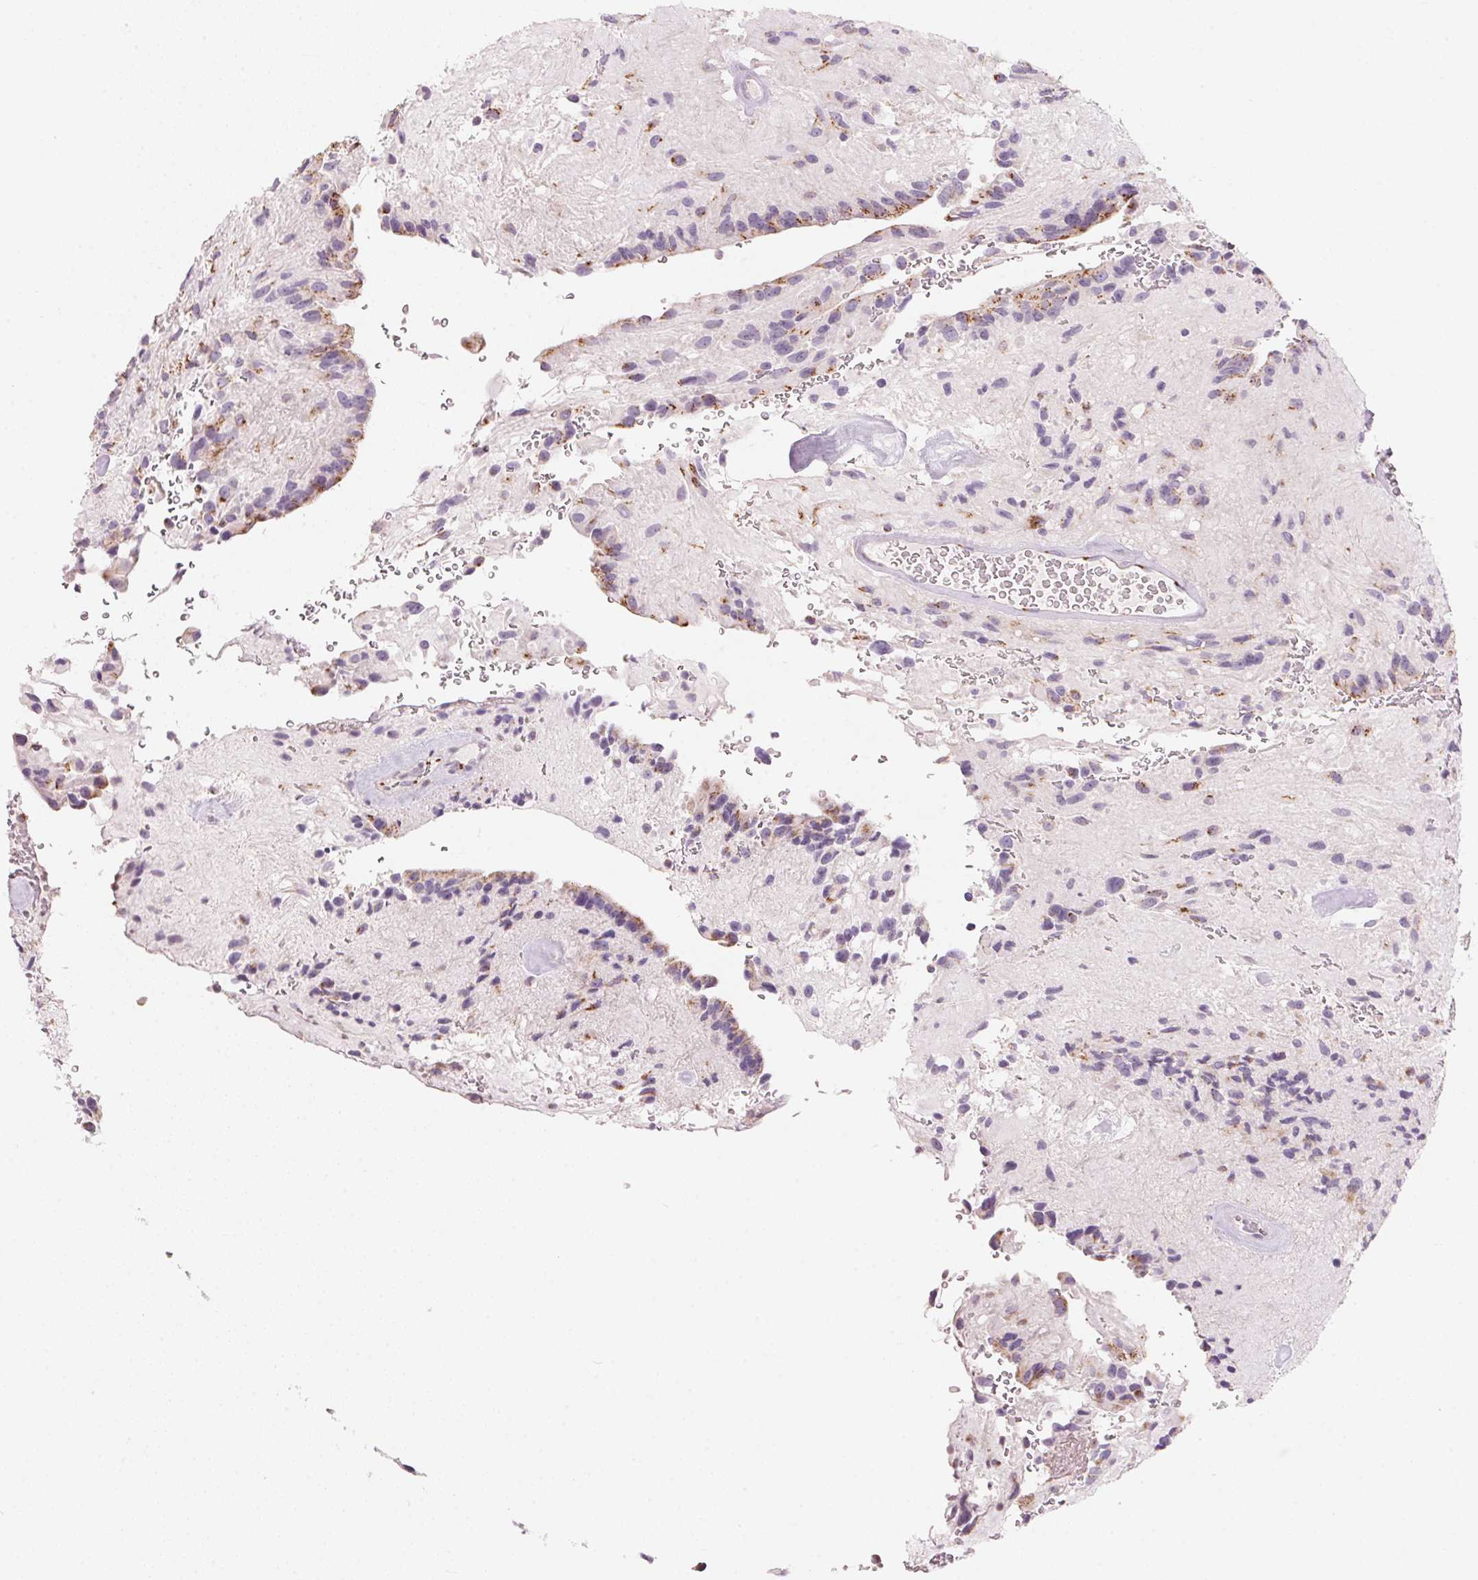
{"staining": {"intensity": "weak", "quantity": "25%-75%", "location": "cytoplasmic/membranous"}, "tissue": "glioma", "cell_type": "Tumor cells", "image_type": "cancer", "snomed": [{"axis": "morphology", "description": "Glioma, malignant, Low grade"}, {"axis": "topography", "description": "Brain"}], "caption": "Protein positivity by immunohistochemistry displays weak cytoplasmic/membranous staining in about 25%-75% of tumor cells in malignant glioma (low-grade). (IHC, brightfield microscopy, high magnification).", "gene": "DRAM2", "patient": {"sex": "male", "age": 31}}